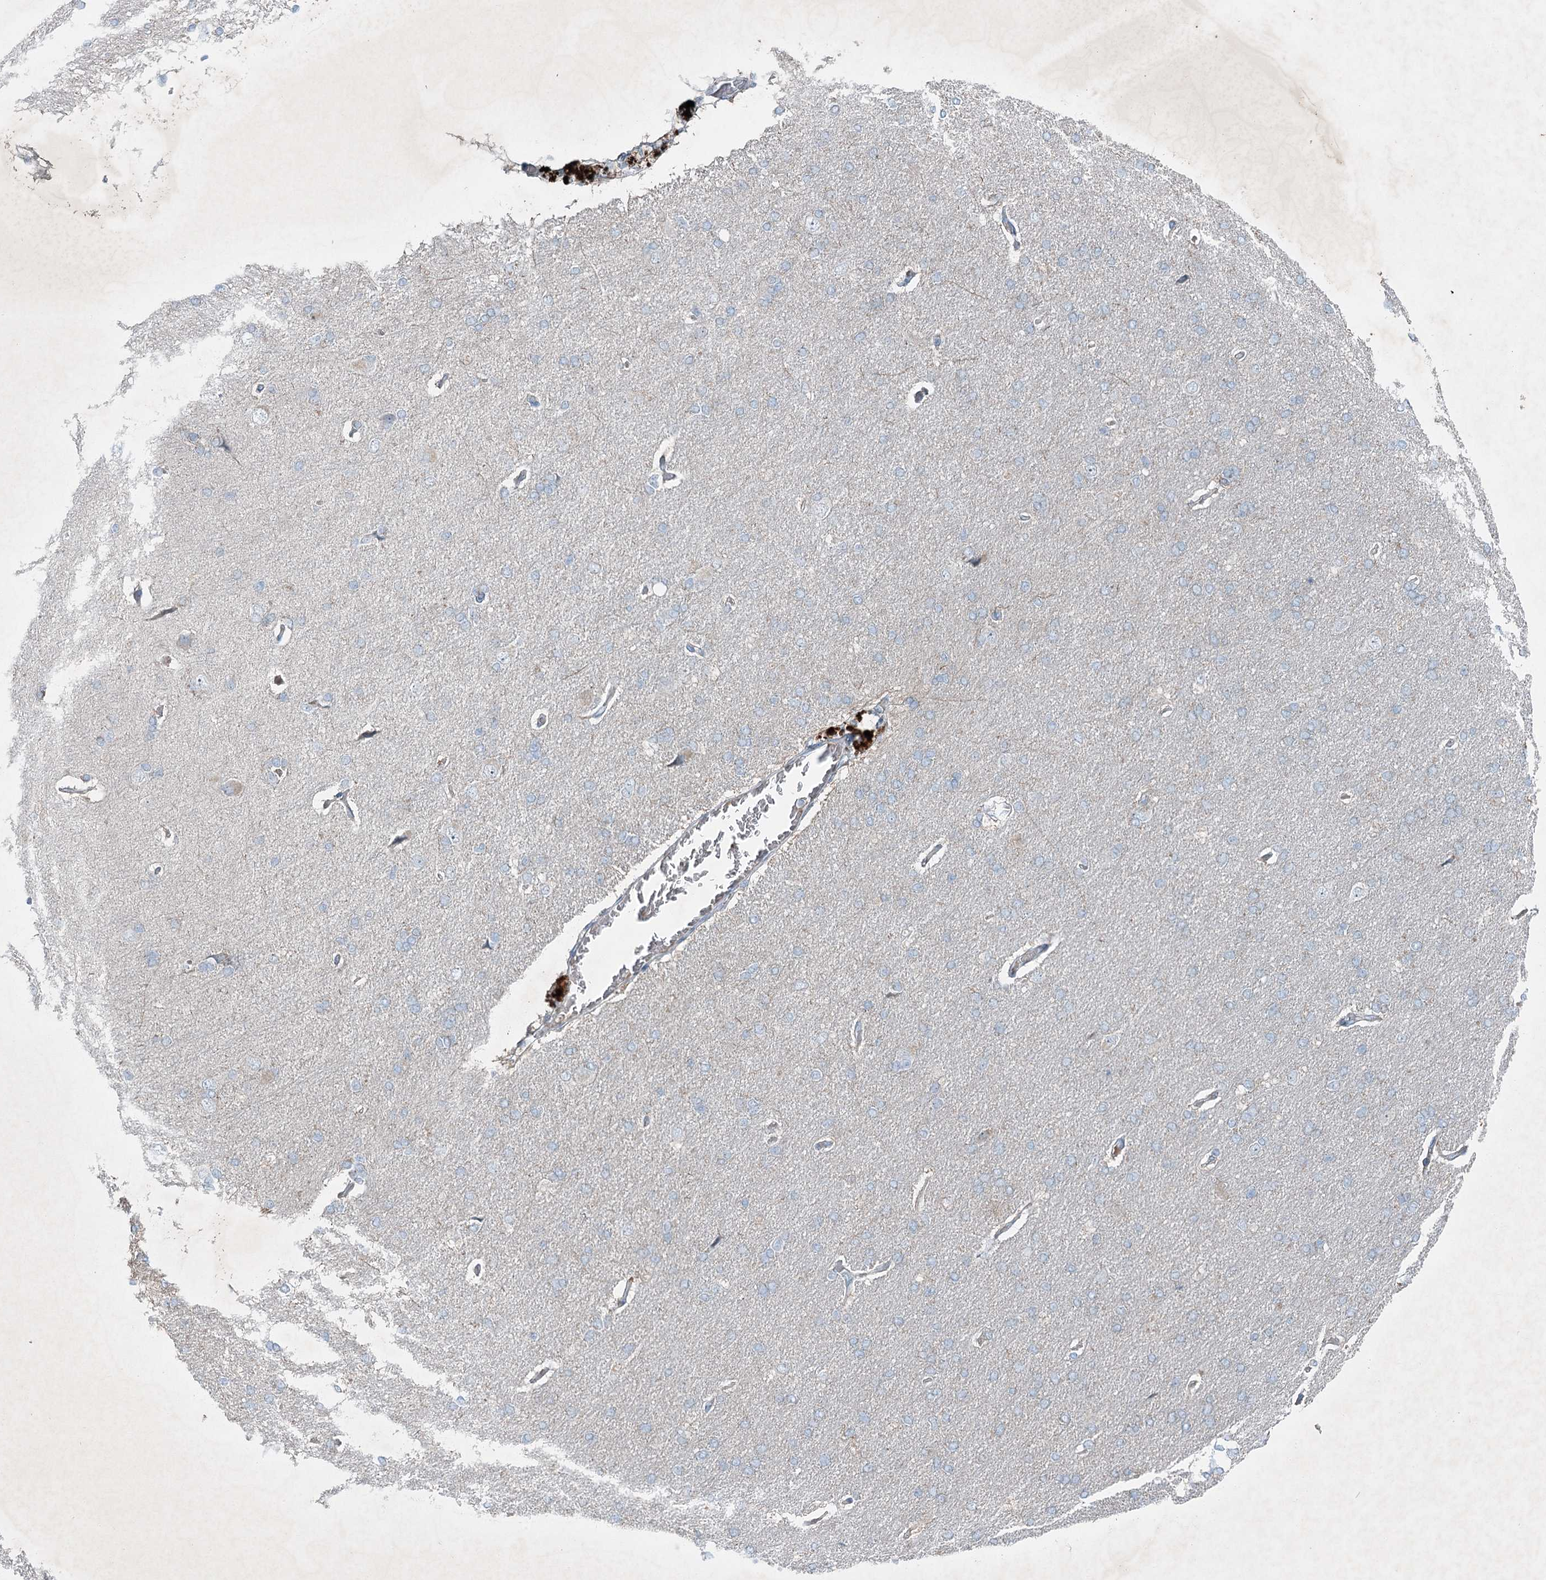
{"staining": {"intensity": "negative", "quantity": "none", "location": "none"}, "tissue": "cerebral cortex", "cell_type": "Endothelial cells", "image_type": "normal", "snomed": [{"axis": "morphology", "description": "Normal tissue, NOS"}, {"axis": "topography", "description": "Cerebral cortex"}], "caption": "Immunohistochemistry (IHC) histopathology image of unremarkable cerebral cortex: human cerebral cortex stained with DAB (3,3'-diaminobenzidine) displays no significant protein expression in endothelial cells.", "gene": "CHCHD5", "patient": {"sex": "male", "age": 62}}